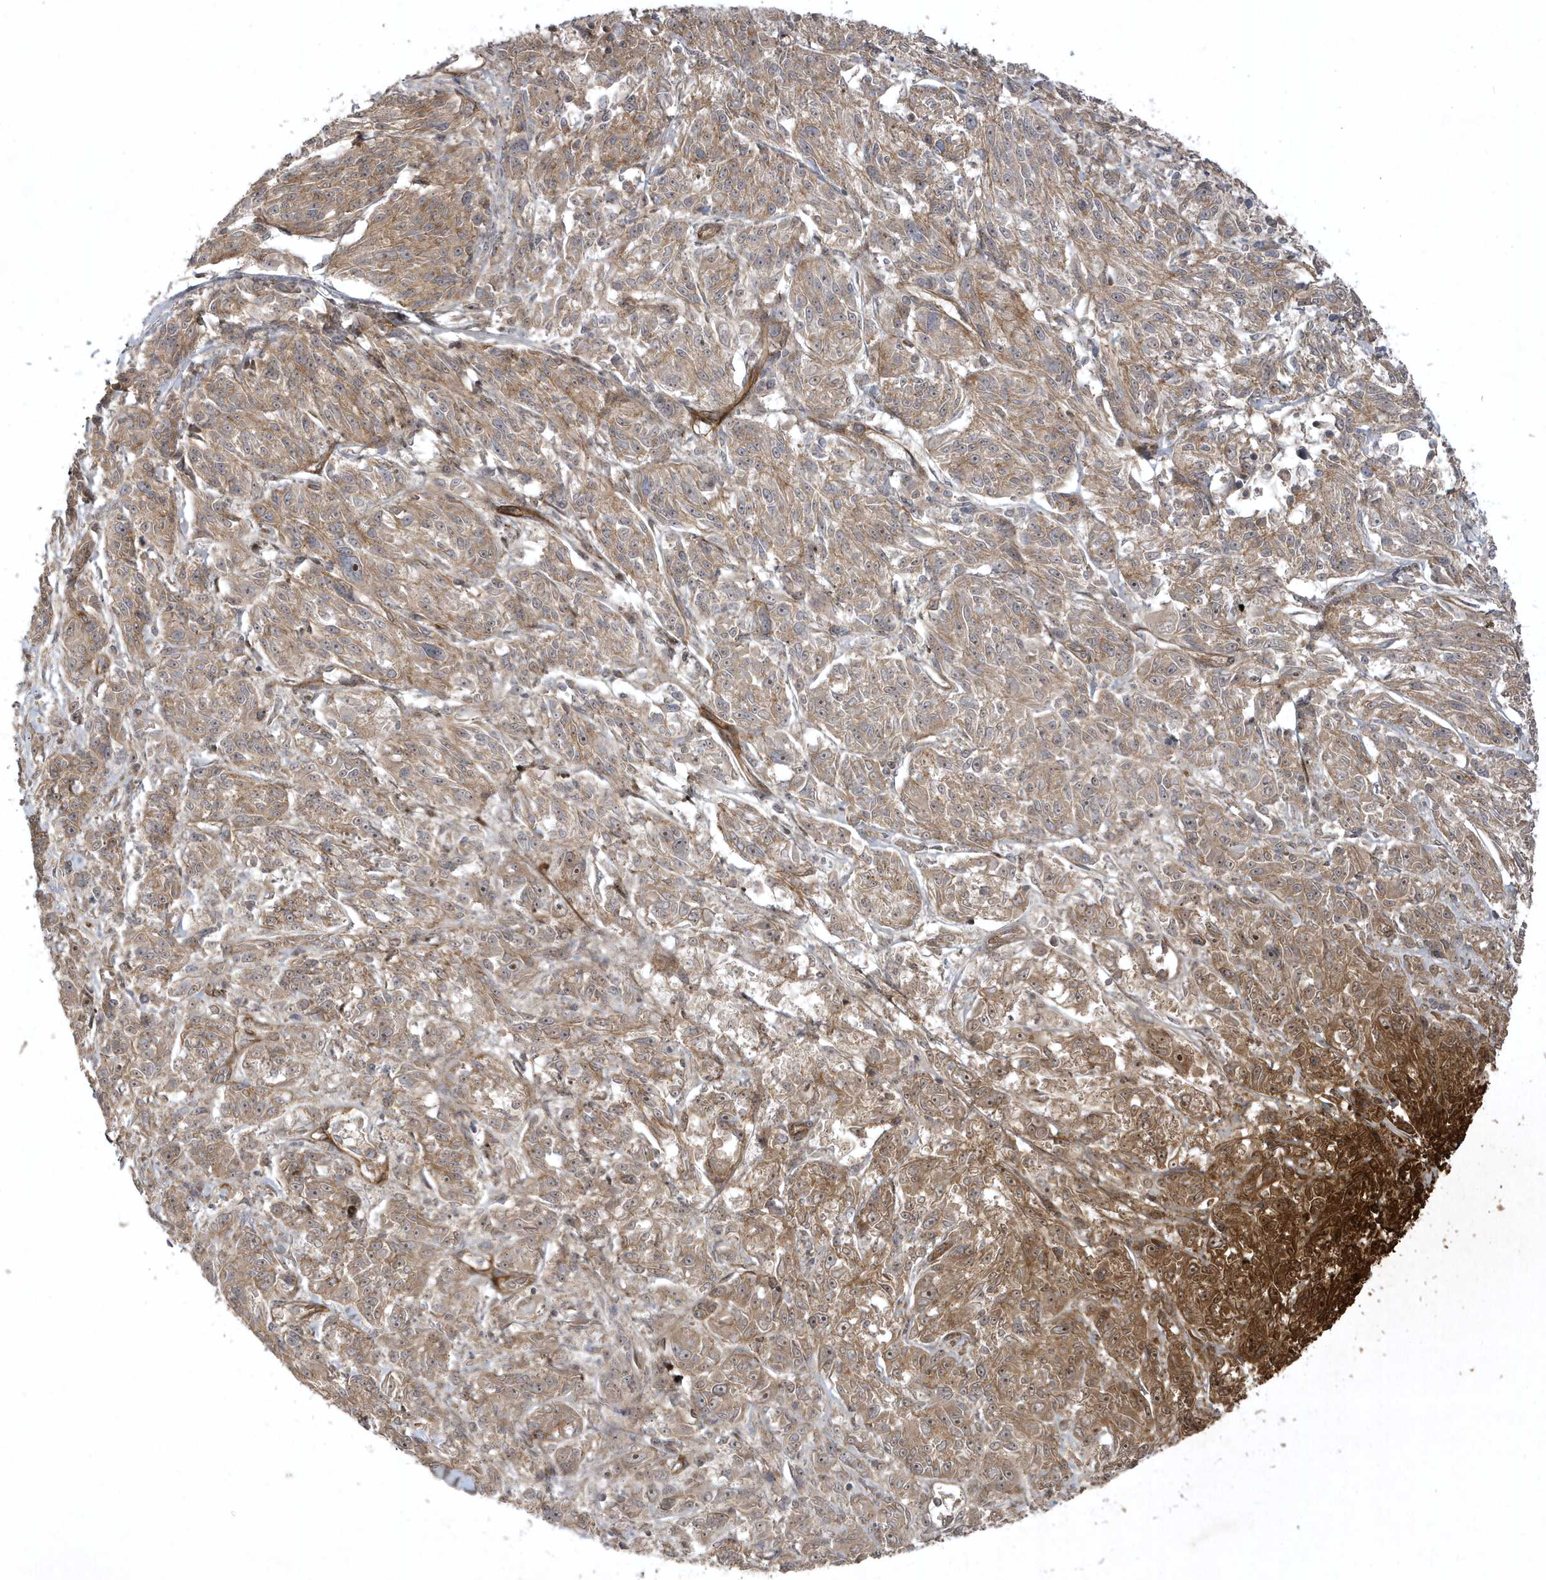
{"staining": {"intensity": "weak", "quantity": ">75%", "location": "cytoplasmic/membranous,nuclear"}, "tissue": "melanoma", "cell_type": "Tumor cells", "image_type": "cancer", "snomed": [{"axis": "morphology", "description": "Malignant melanoma, NOS"}, {"axis": "topography", "description": "Skin"}], "caption": "Tumor cells exhibit low levels of weak cytoplasmic/membranous and nuclear expression in about >75% of cells in melanoma. The protein is shown in brown color, while the nuclei are stained blue.", "gene": "FAM83C", "patient": {"sex": "male", "age": 53}}